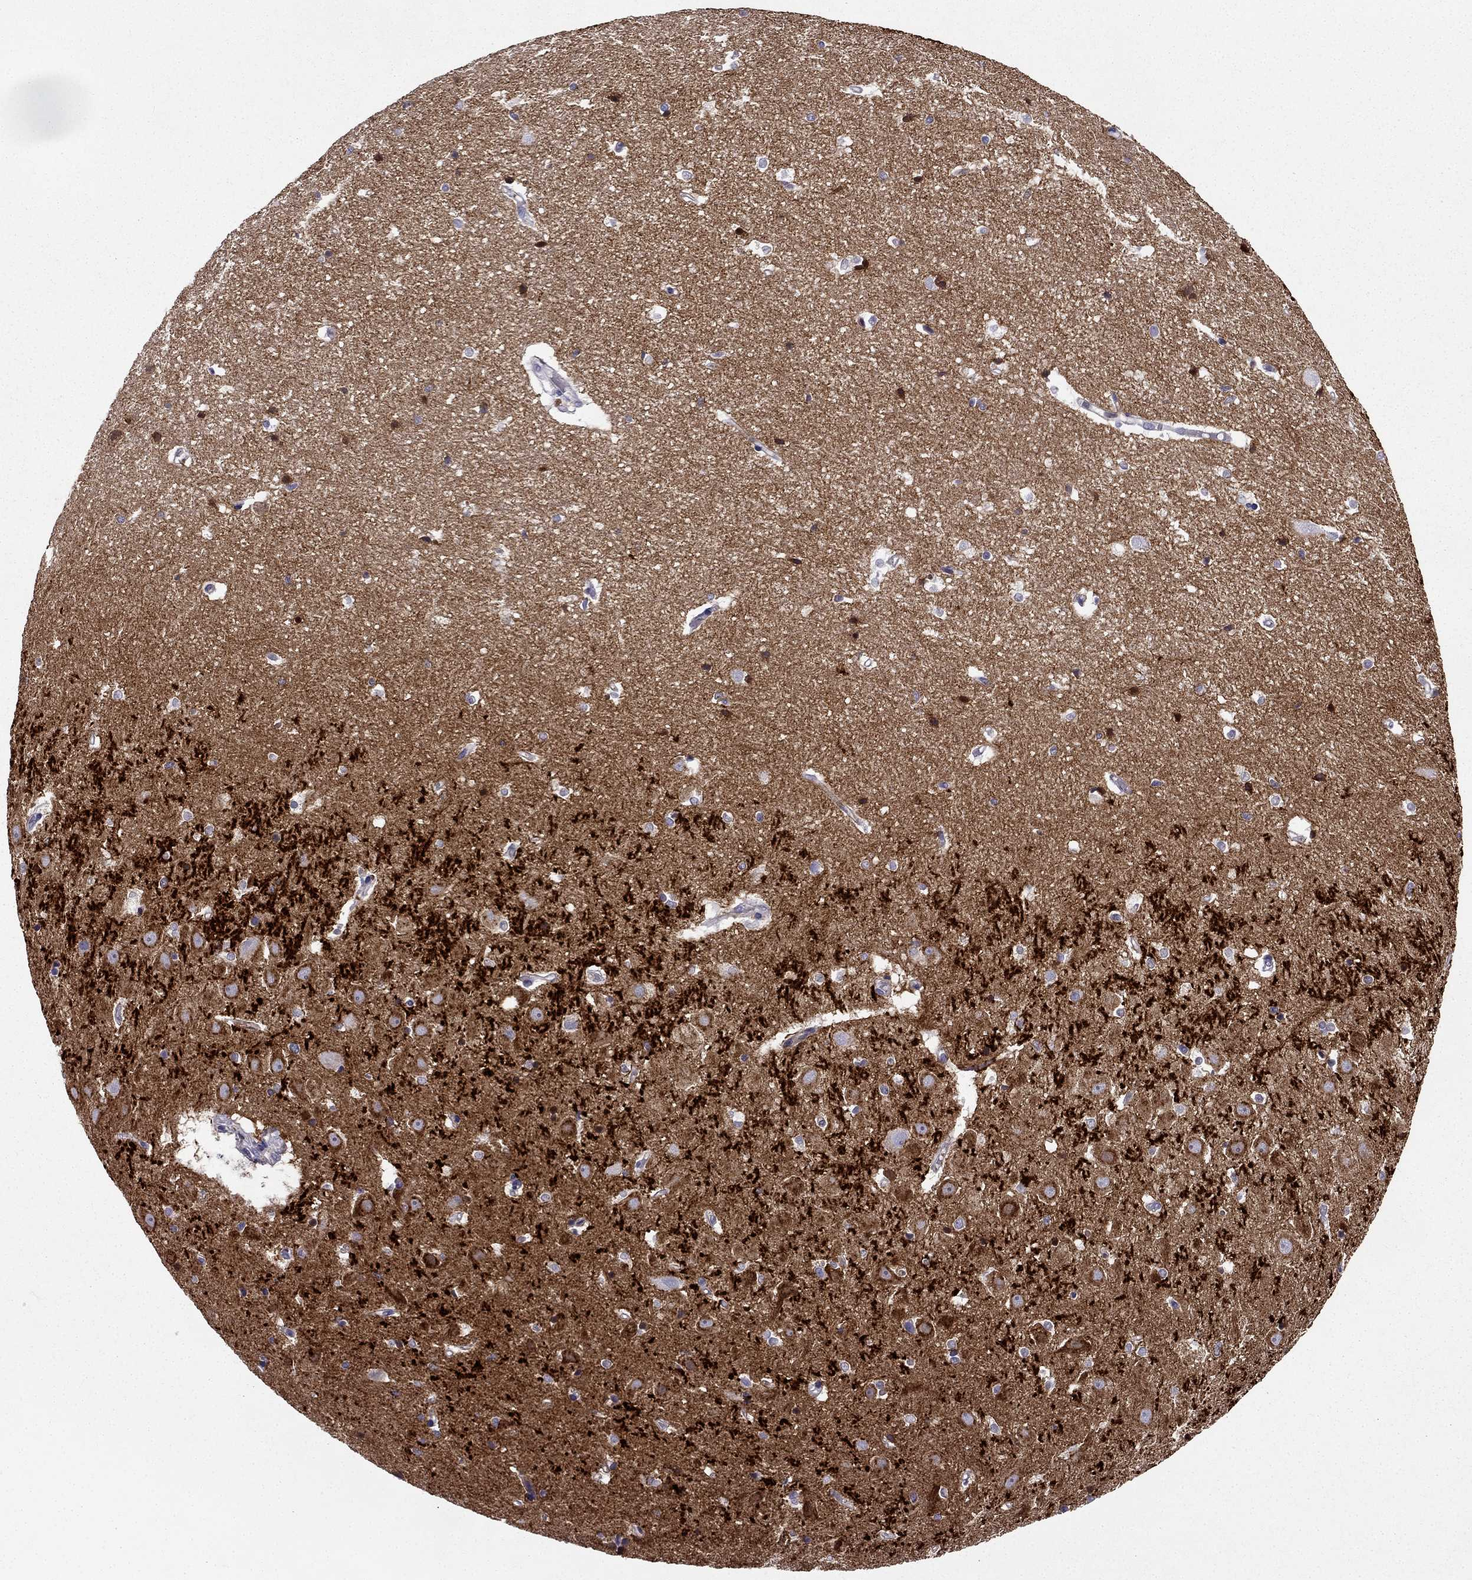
{"staining": {"intensity": "strong", "quantity": "<25%", "location": "cytoplasmic/membranous"}, "tissue": "hippocampus", "cell_type": "Glial cells", "image_type": "normal", "snomed": [{"axis": "morphology", "description": "Normal tissue, NOS"}, {"axis": "topography", "description": "Hippocampus"}], "caption": "Protein analysis of unremarkable hippocampus exhibits strong cytoplasmic/membranous positivity in approximately <25% of glial cells.", "gene": "NPTX1", "patient": {"sex": "male", "age": 44}}